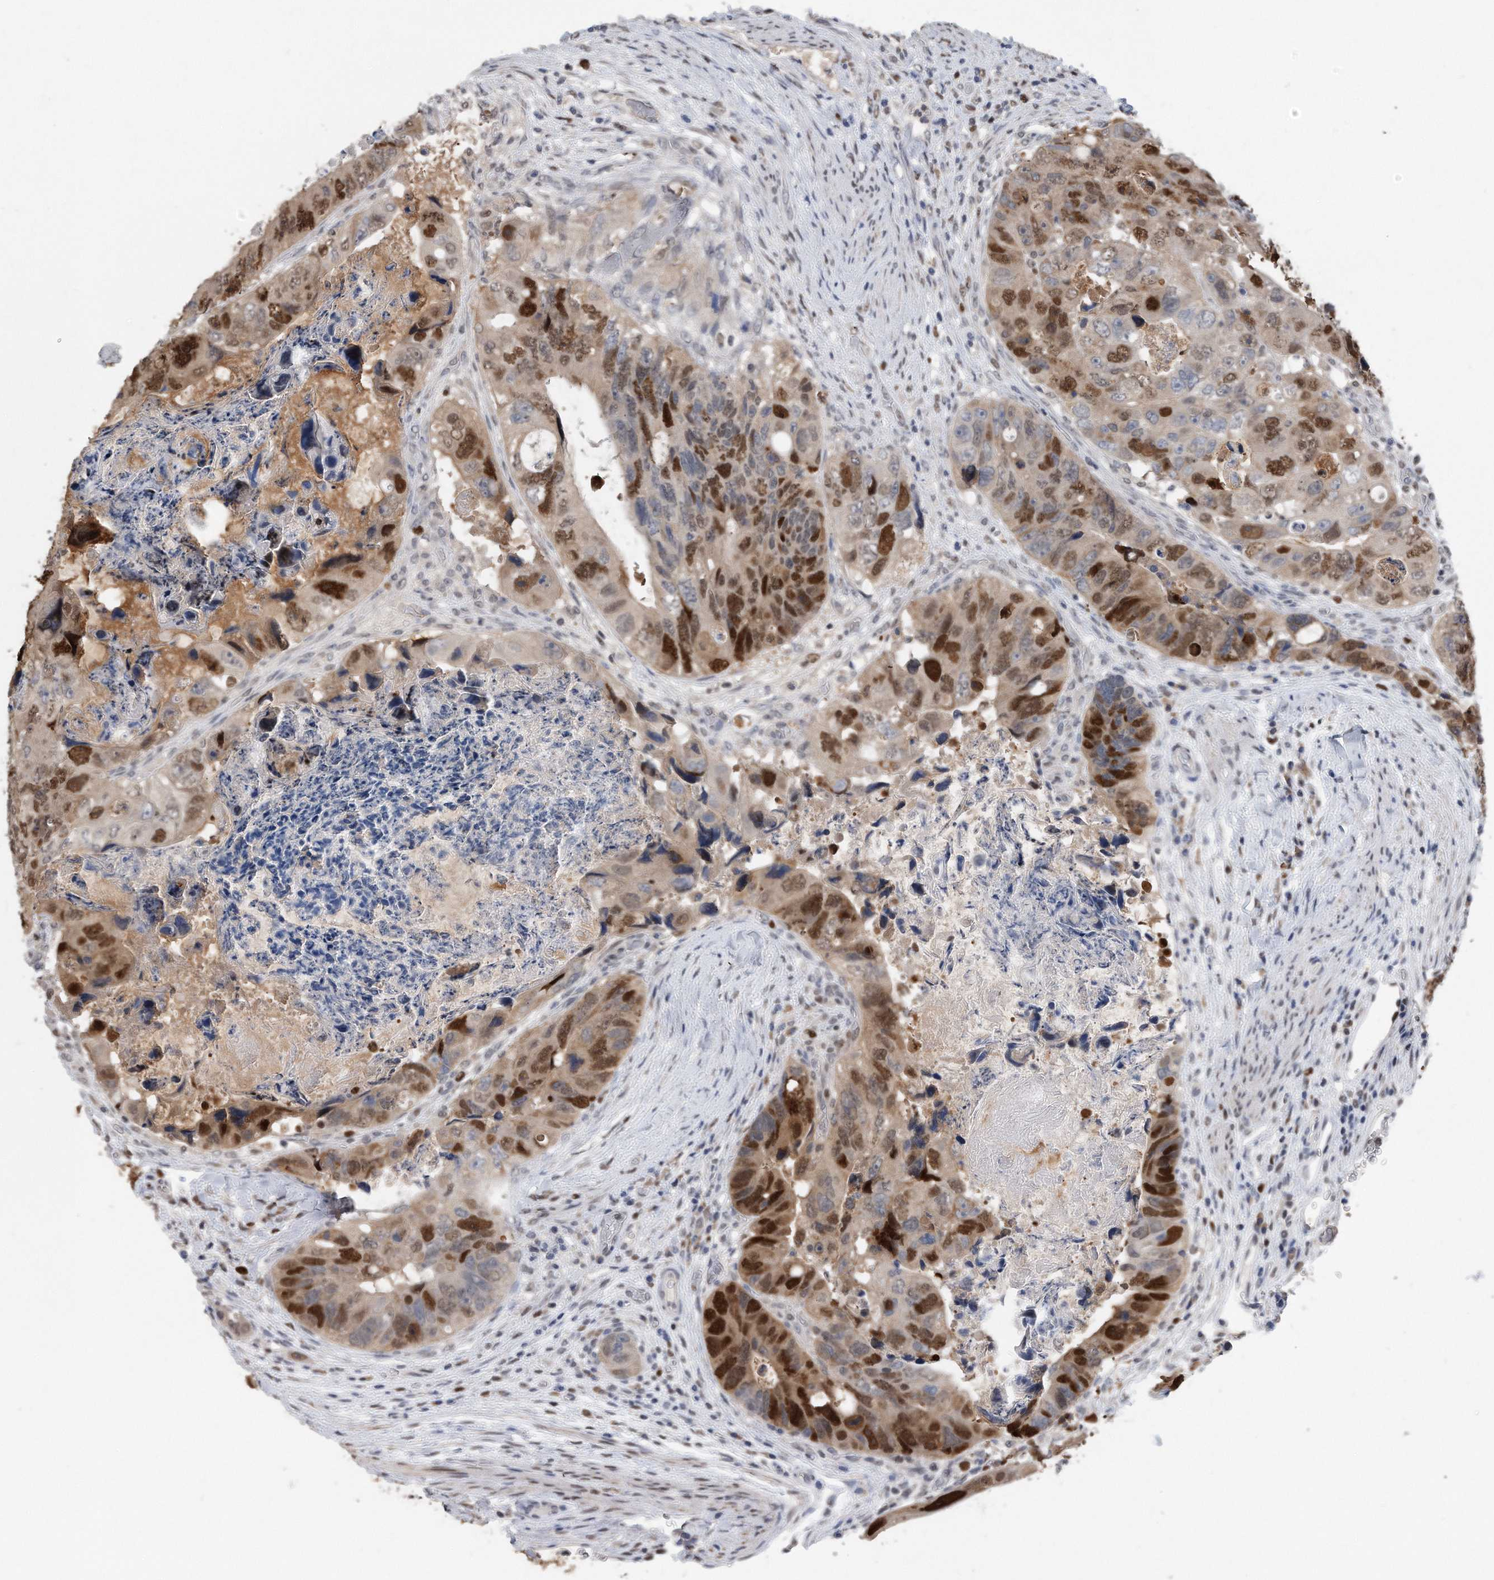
{"staining": {"intensity": "strong", "quantity": "25%-75%", "location": "nuclear"}, "tissue": "colorectal cancer", "cell_type": "Tumor cells", "image_type": "cancer", "snomed": [{"axis": "morphology", "description": "Adenocarcinoma, NOS"}, {"axis": "topography", "description": "Rectum"}], "caption": "Immunohistochemistry staining of colorectal adenocarcinoma, which demonstrates high levels of strong nuclear expression in about 25%-75% of tumor cells indicating strong nuclear protein positivity. The staining was performed using DAB (3,3'-diaminobenzidine) (brown) for protein detection and nuclei were counterstained in hematoxylin (blue).", "gene": "PCNA", "patient": {"sex": "male", "age": 59}}